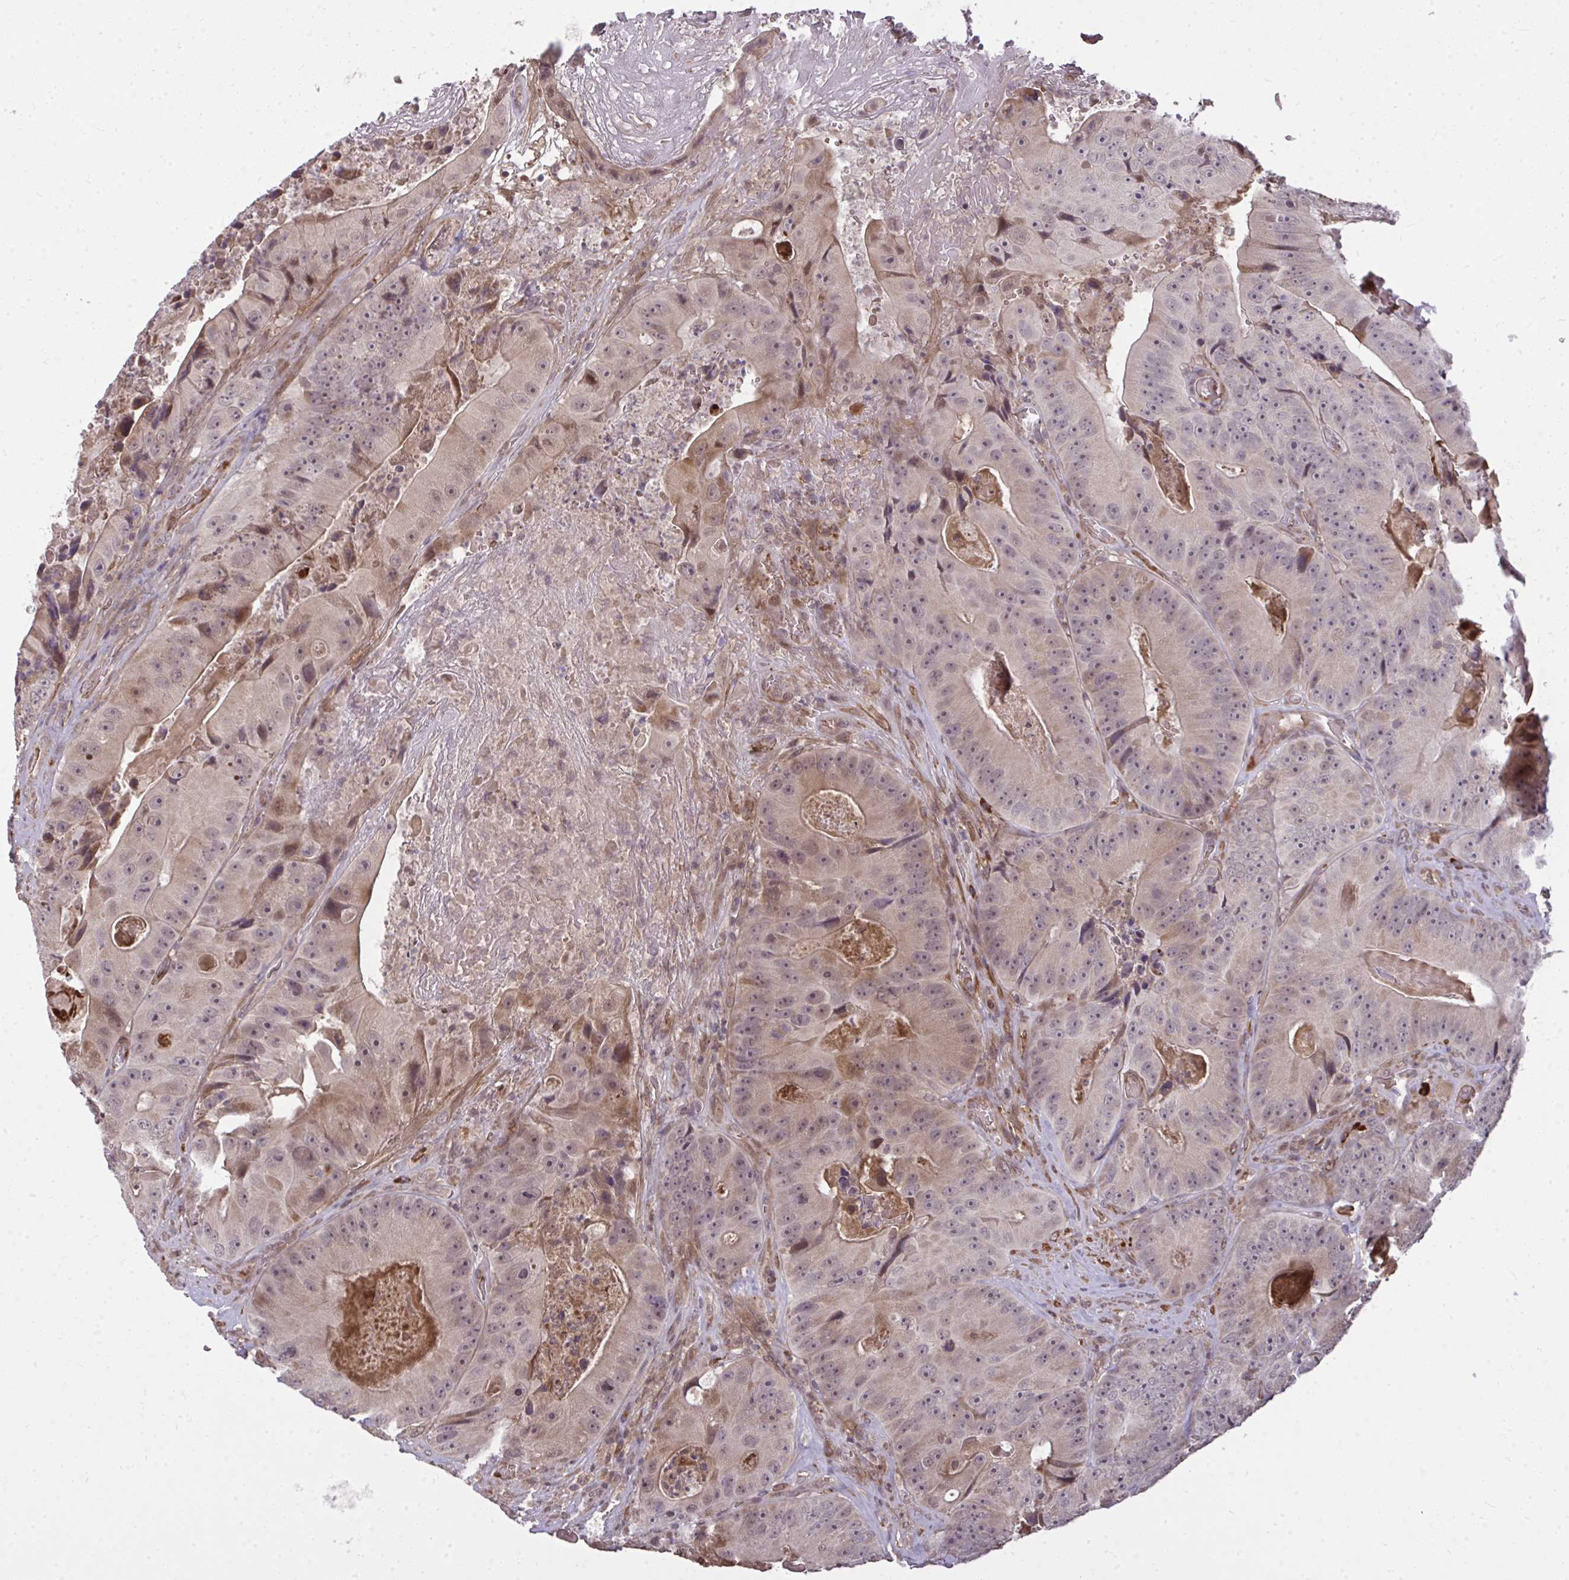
{"staining": {"intensity": "moderate", "quantity": ">75%", "location": "cytoplasmic/membranous,nuclear"}, "tissue": "colorectal cancer", "cell_type": "Tumor cells", "image_type": "cancer", "snomed": [{"axis": "morphology", "description": "Adenocarcinoma, NOS"}, {"axis": "topography", "description": "Colon"}], "caption": "This is a histology image of immunohistochemistry staining of colorectal cancer, which shows moderate expression in the cytoplasmic/membranous and nuclear of tumor cells.", "gene": "ZSCAN9", "patient": {"sex": "female", "age": 86}}